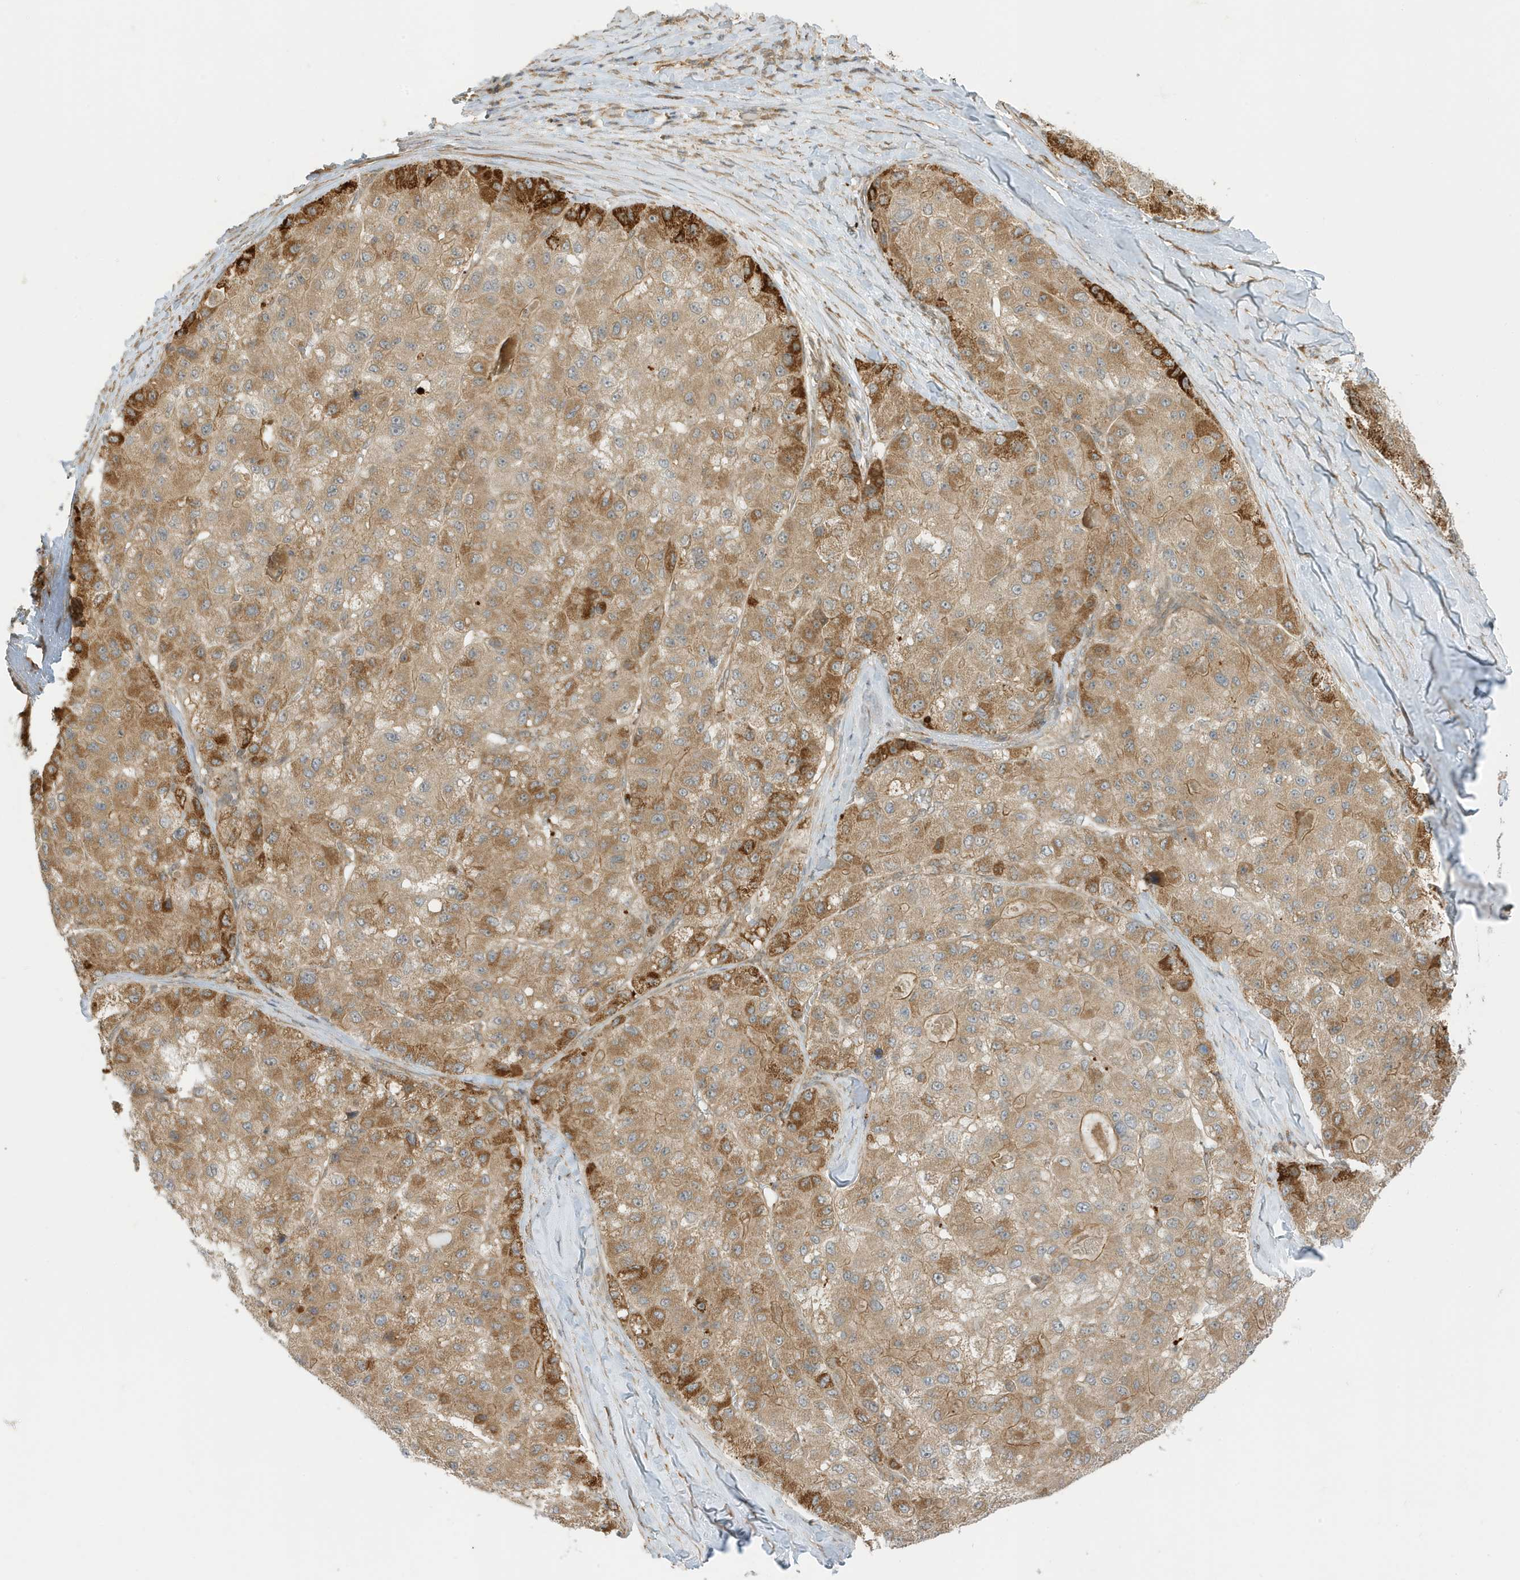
{"staining": {"intensity": "strong", "quantity": "25%-75%", "location": "cytoplasmic/membranous"}, "tissue": "liver cancer", "cell_type": "Tumor cells", "image_type": "cancer", "snomed": [{"axis": "morphology", "description": "Carcinoma, Hepatocellular, NOS"}, {"axis": "topography", "description": "Liver"}], "caption": "Protein expression analysis of hepatocellular carcinoma (liver) exhibits strong cytoplasmic/membranous staining in about 25%-75% of tumor cells.", "gene": "DHX36", "patient": {"sex": "male", "age": 80}}